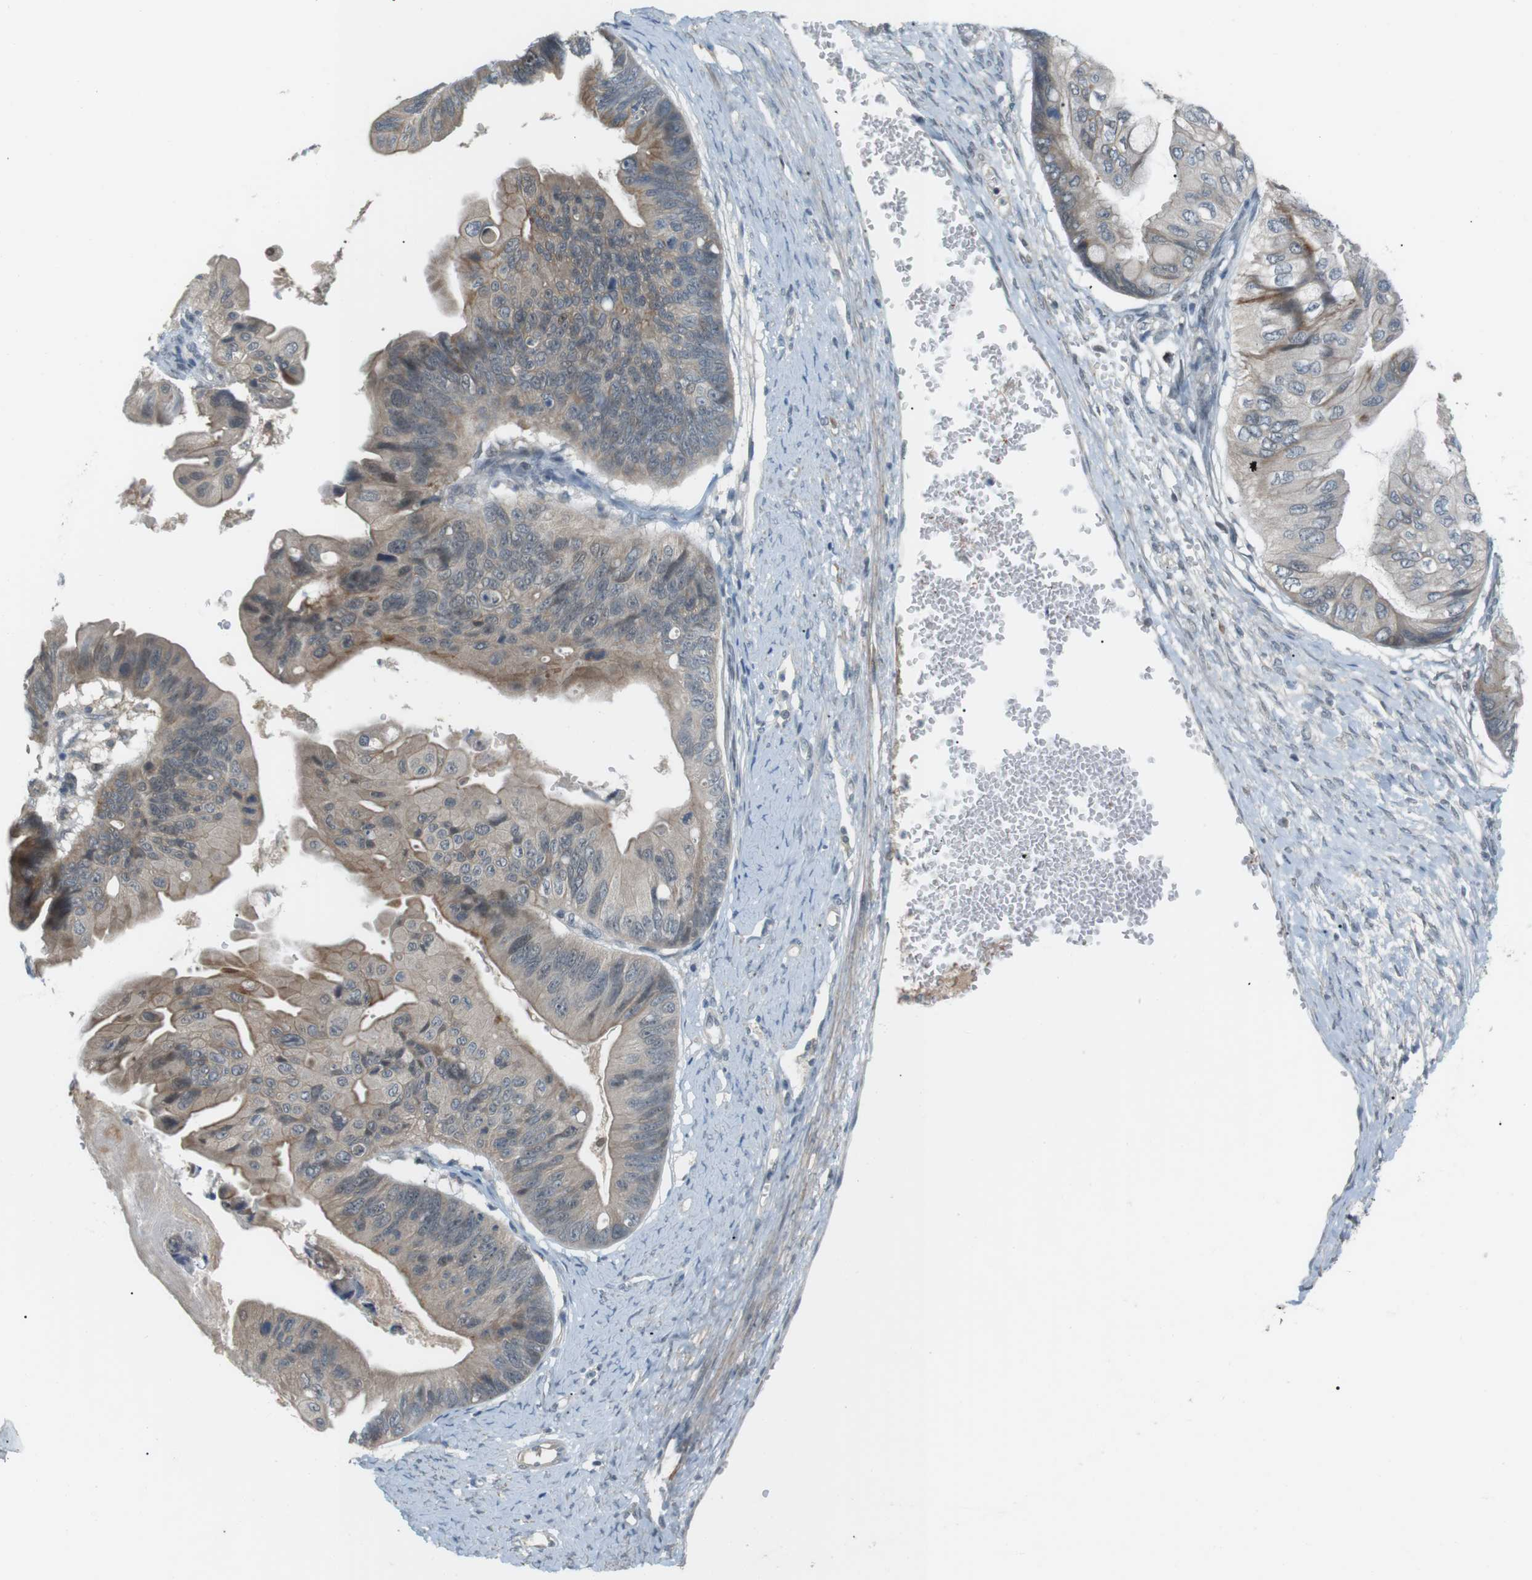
{"staining": {"intensity": "weak", "quantity": ">75%", "location": "cytoplasmic/membranous"}, "tissue": "ovarian cancer", "cell_type": "Tumor cells", "image_type": "cancer", "snomed": [{"axis": "morphology", "description": "Cystadenocarcinoma, mucinous, NOS"}, {"axis": "topography", "description": "Ovary"}], "caption": "Immunohistochemical staining of human ovarian mucinous cystadenocarcinoma demonstrates low levels of weak cytoplasmic/membranous positivity in about >75% of tumor cells.", "gene": "RTN3", "patient": {"sex": "female", "age": 61}}